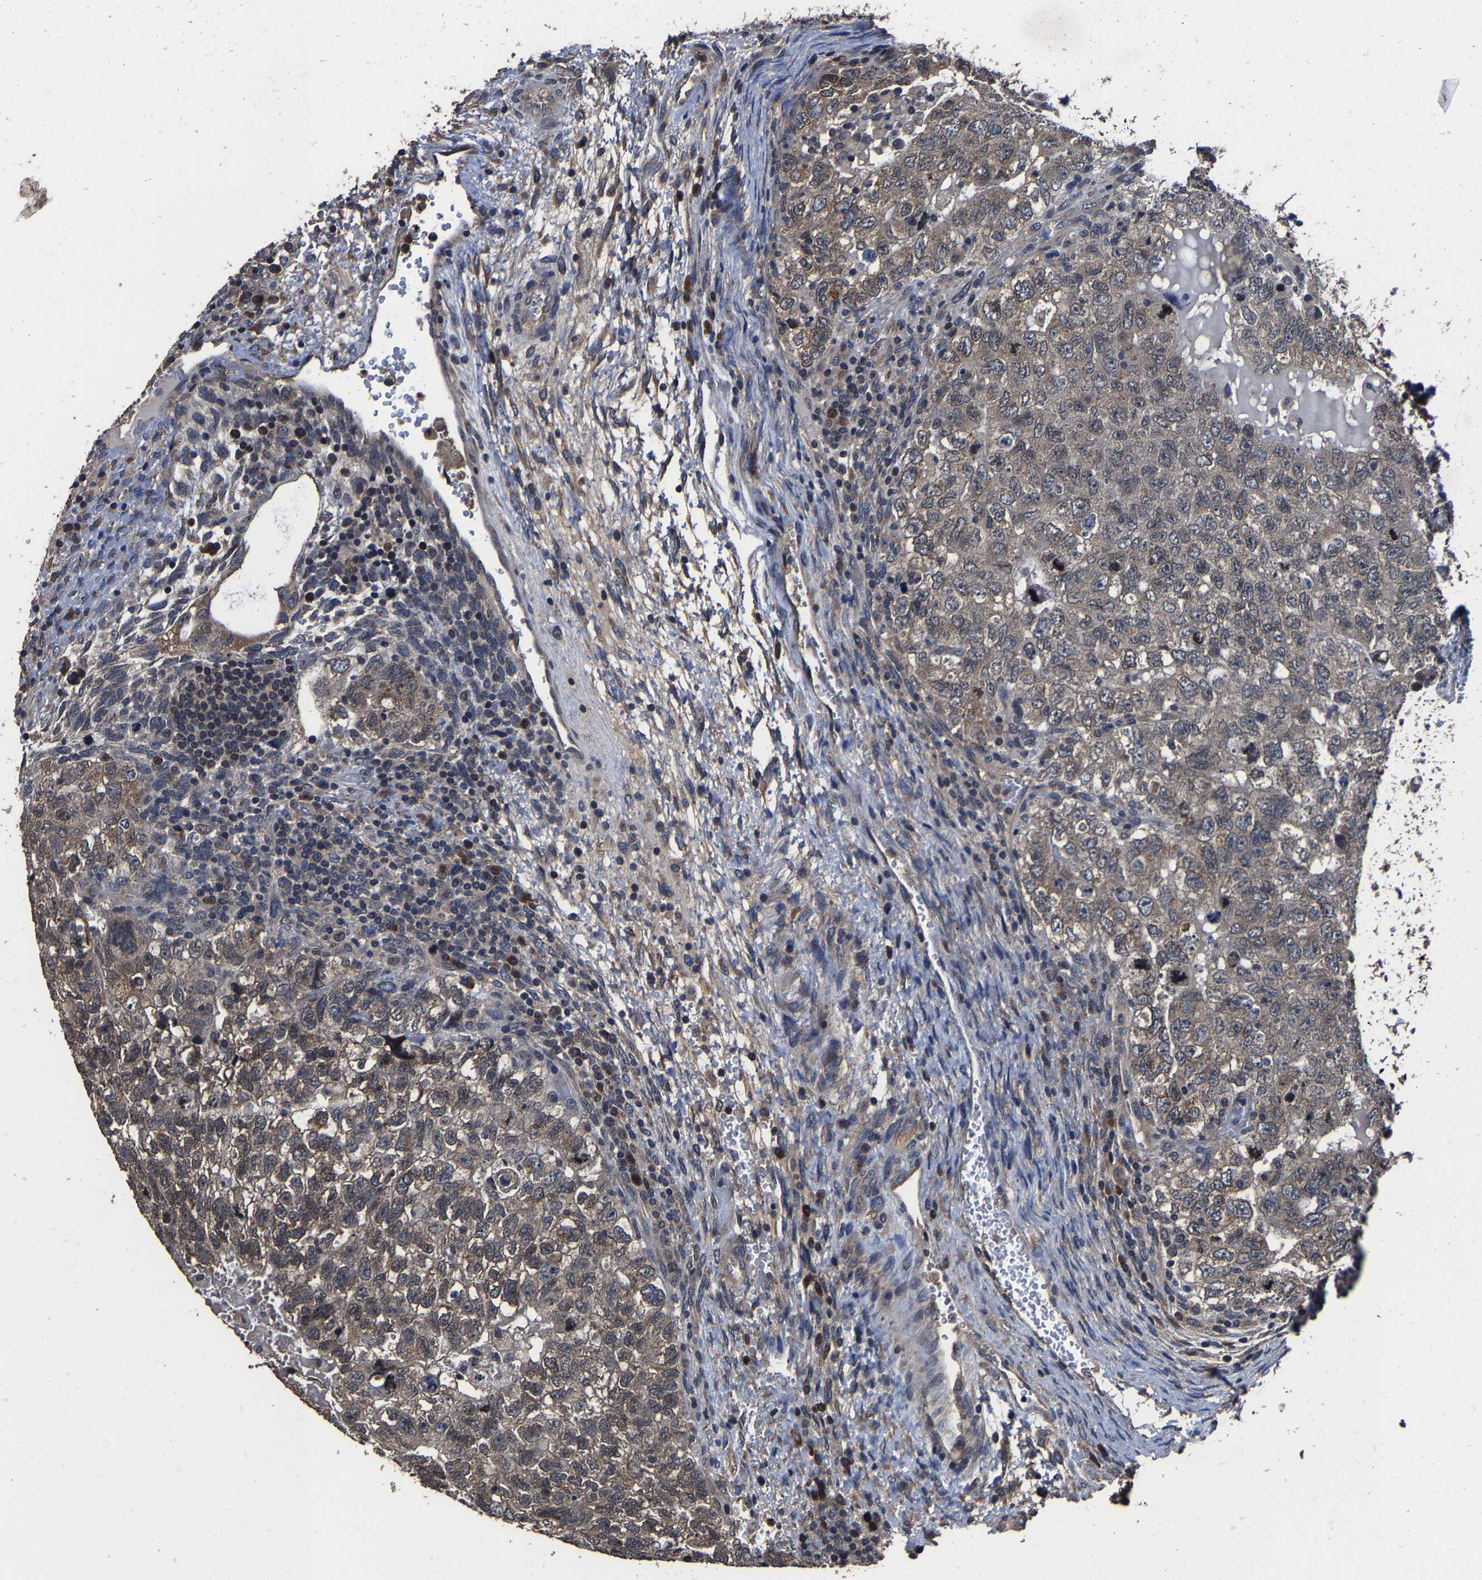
{"staining": {"intensity": "weak", "quantity": ">75%", "location": "cytoplasmic/membranous"}, "tissue": "testis cancer", "cell_type": "Tumor cells", "image_type": "cancer", "snomed": [{"axis": "morphology", "description": "Carcinoma, Embryonal, NOS"}, {"axis": "topography", "description": "Testis"}], "caption": "Testis embryonal carcinoma stained with a protein marker exhibits weak staining in tumor cells.", "gene": "EBAG9", "patient": {"sex": "male", "age": 36}}